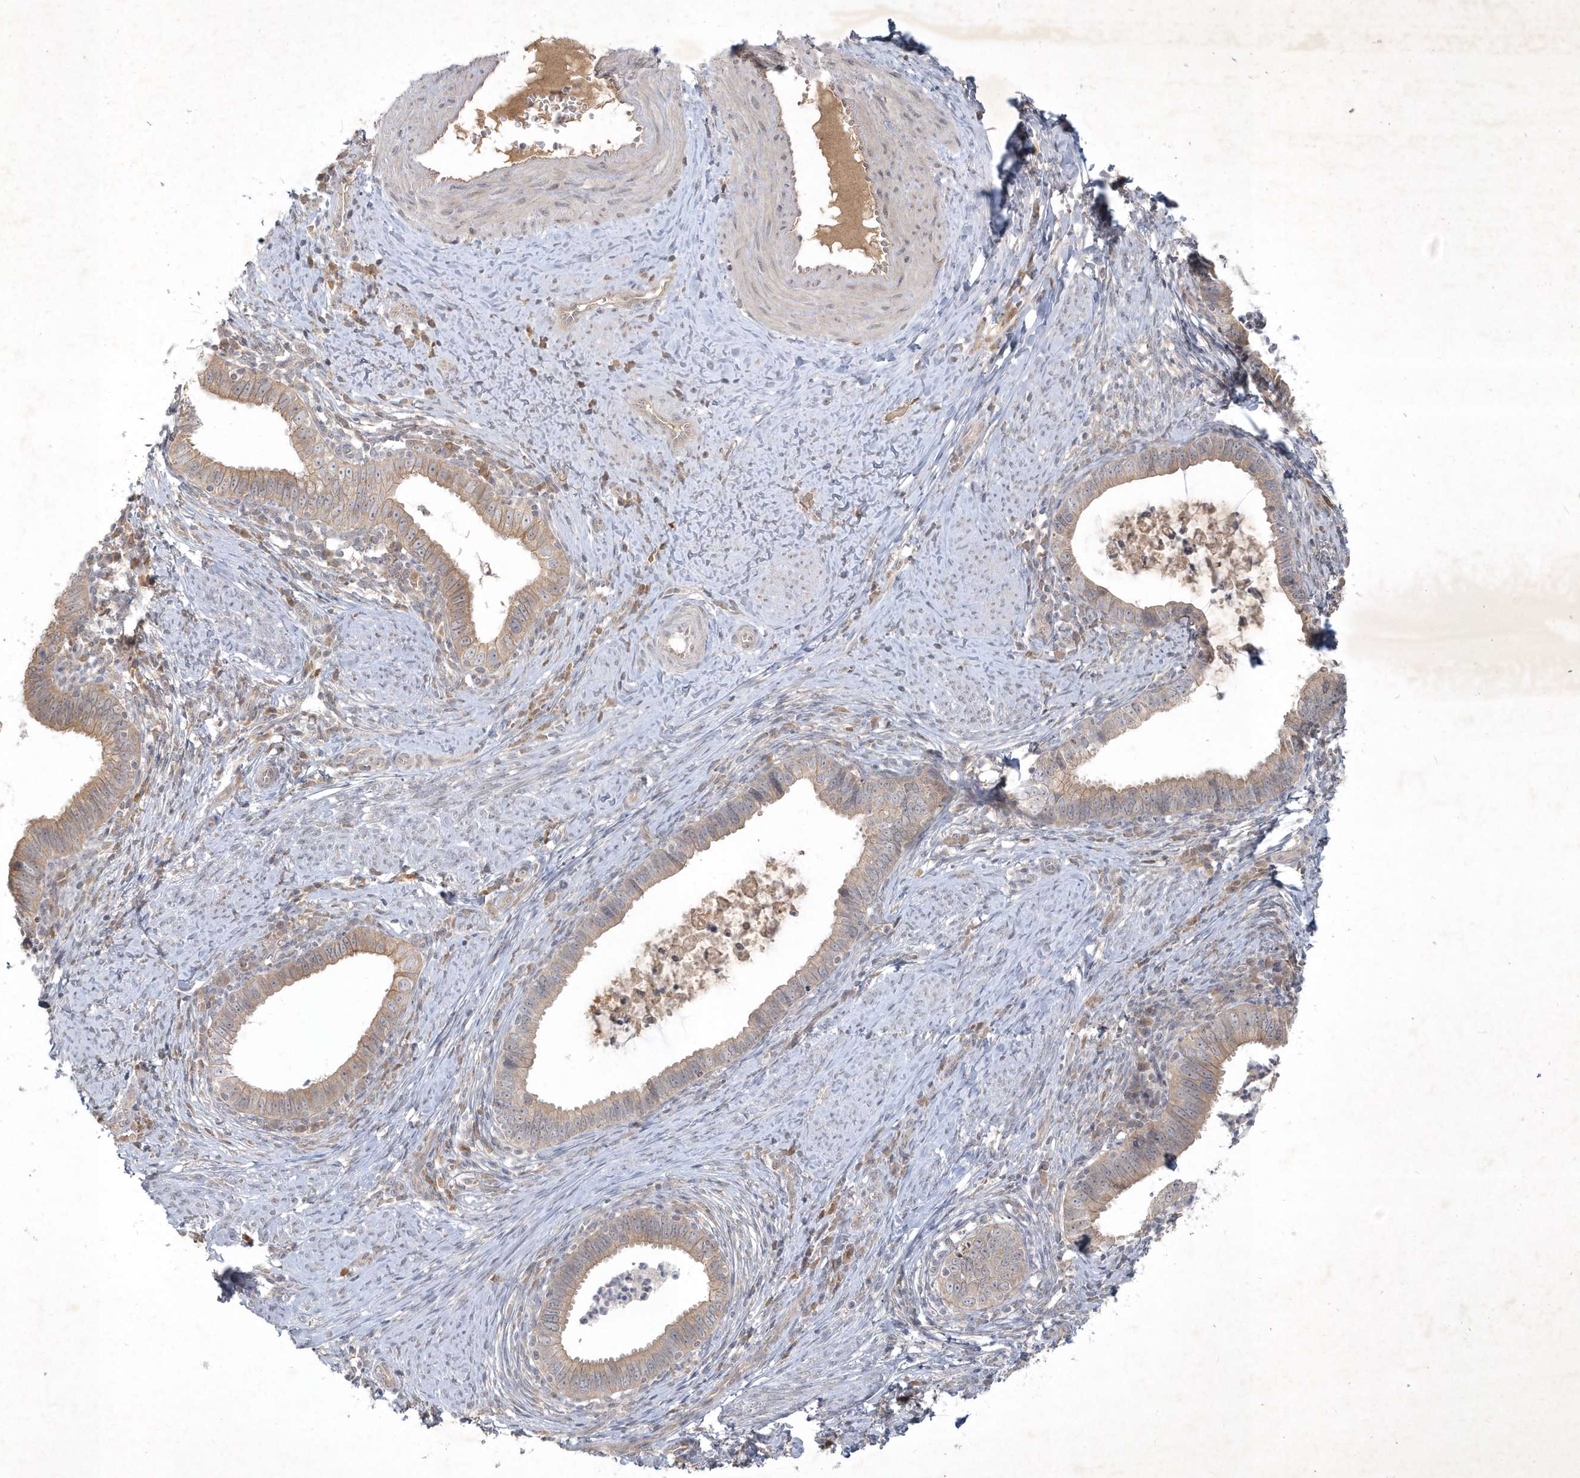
{"staining": {"intensity": "weak", "quantity": "25%-75%", "location": "cytoplasmic/membranous"}, "tissue": "cervical cancer", "cell_type": "Tumor cells", "image_type": "cancer", "snomed": [{"axis": "morphology", "description": "Adenocarcinoma, NOS"}, {"axis": "topography", "description": "Cervix"}], "caption": "Cervical adenocarcinoma stained with IHC shows weak cytoplasmic/membranous staining in approximately 25%-75% of tumor cells. The protein is stained brown, and the nuclei are stained in blue (DAB (3,3'-diaminobenzidine) IHC with brightfield microscopy, high magnification).", "gene": "BOD1", "patient": {"sex": "female", "age": 36}}